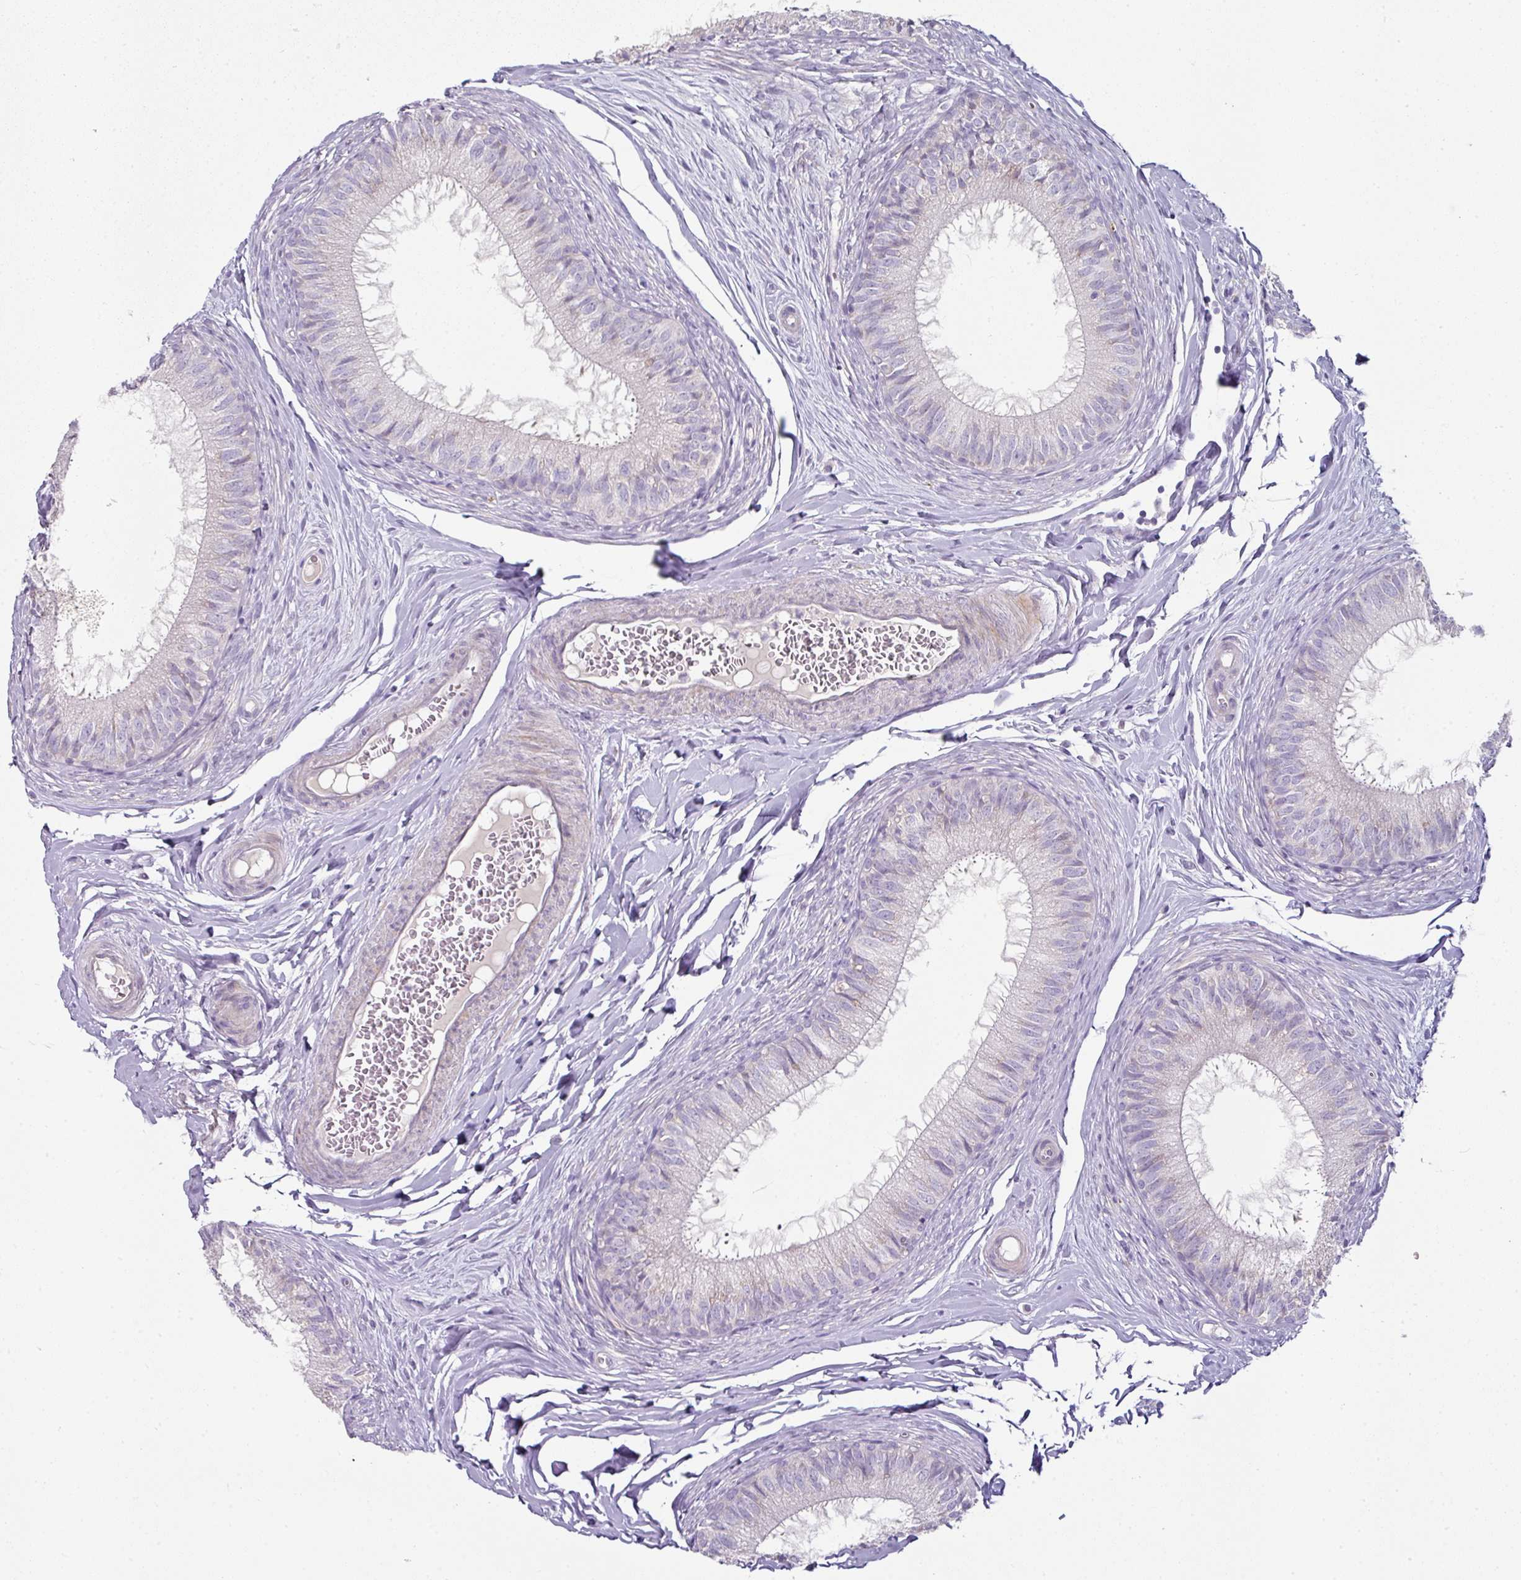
{"staining": {"intensity": "negative", "quantity": "none", "location": "none"}, "tissue": "epididymis", "cell_type": "Glandular cells", "image_type": "normal", "snomed": [{"axis": "morphology", "description": "Normal tissue, NOS"}, {"axis": "topography", "description": "Epididymis"}], "caption": "This photomicrograph is of normal epididymis stained with immunohistochemistry (IHC) to label a protein in brown with the nuclei are counter-stained blue. There is no staining in glandular cells. The staining is performed using DAB (3,3'-diaminobenzidine) brown chromogen with nuclei counter-stained in using hematoxylin.", "gene": "FHAD1", "patient": {"sex": "male", "age": 25}}